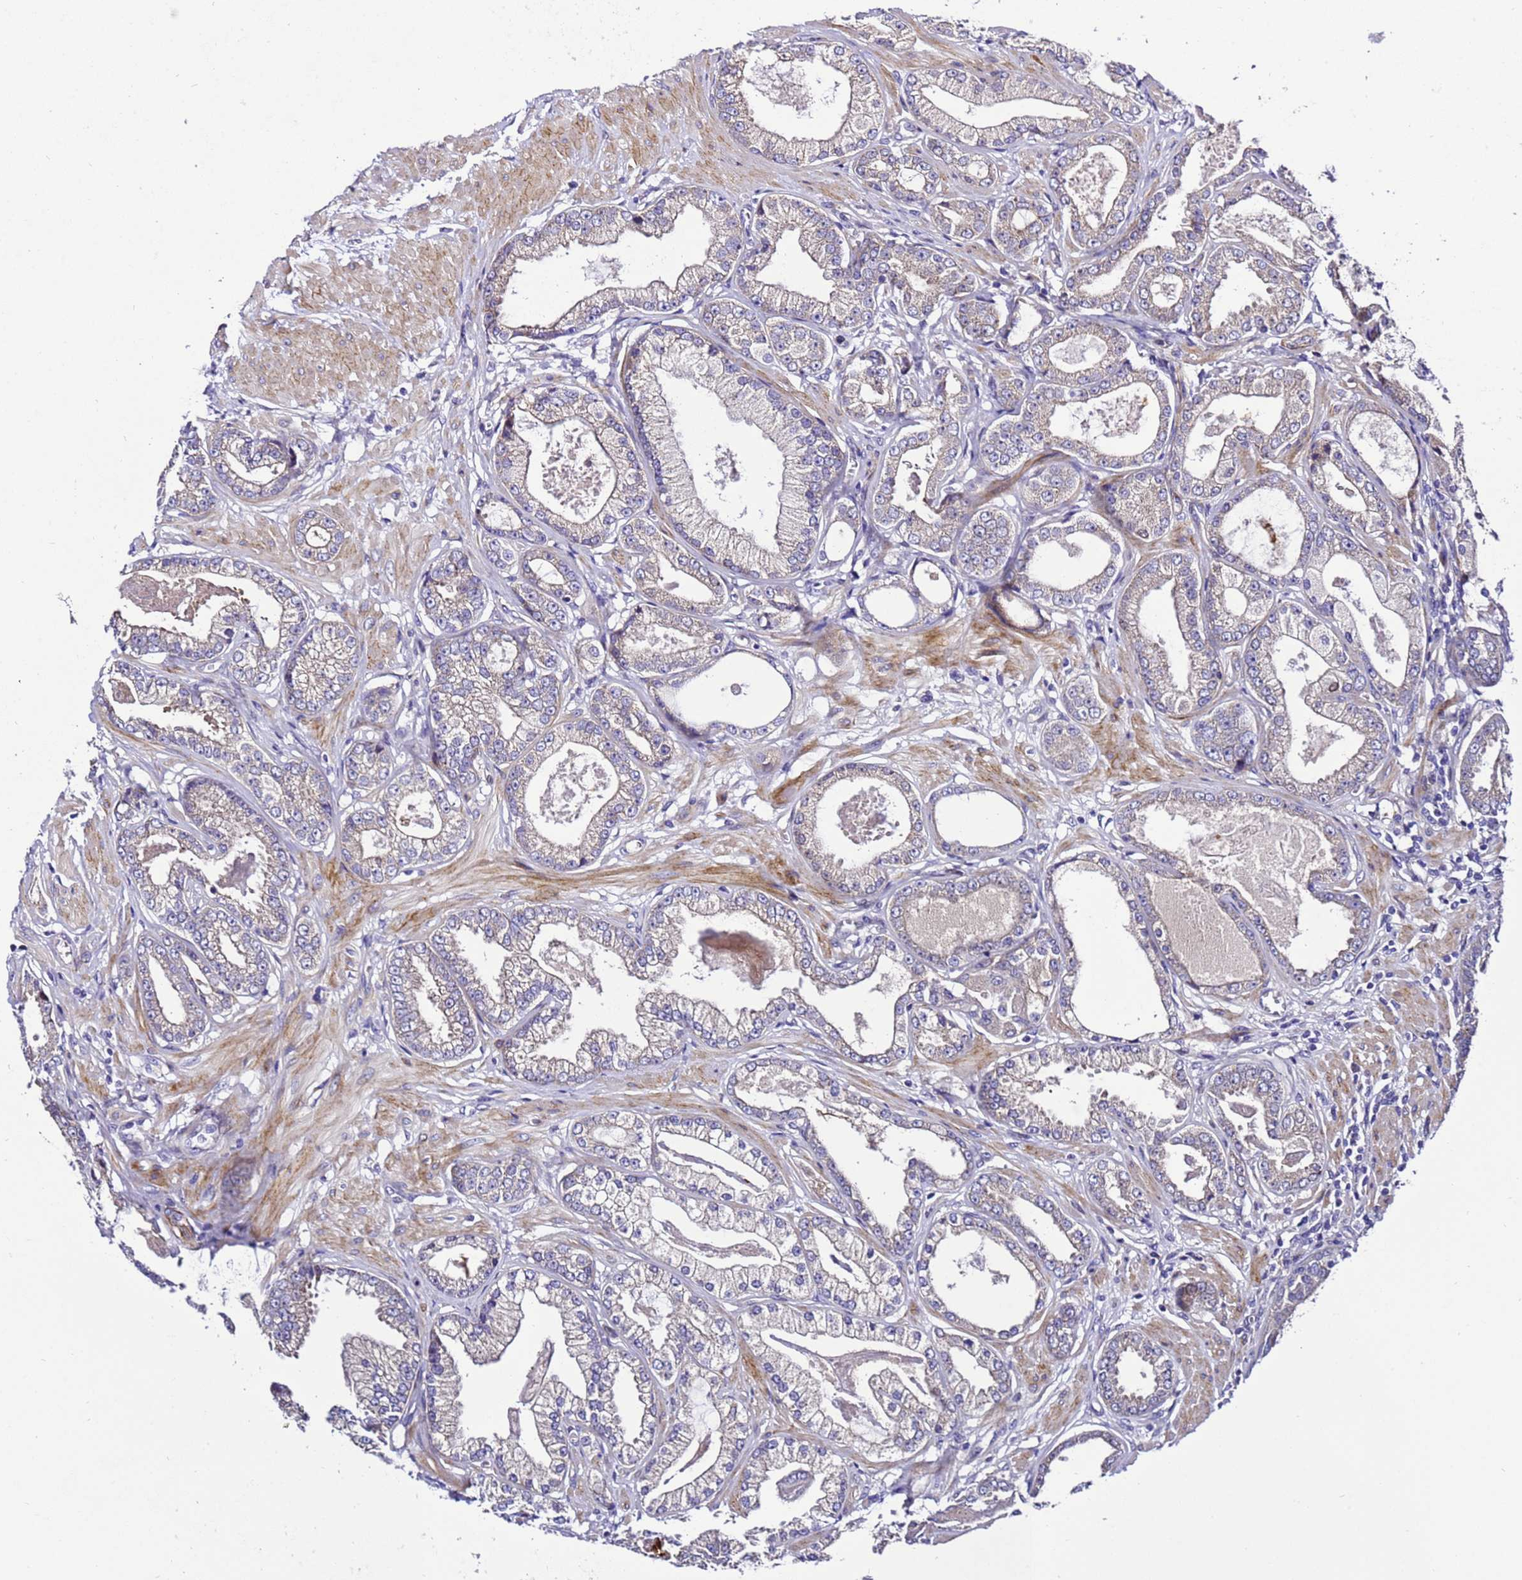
{"staining": {"intensity": "weak", "quantity": "25%-75%", "location": "cytoplasmic/membranous"}, "tissue": "prostate cancer", "cell_type": "Tumor cells", "image_type": "cancer", "snomed": [{"axis": "morphology", "description": "Adenocarcinoma, Low grade"}, {"axis": "topography", "description": "Prostate"}], "caption": "Brown immunohistochemical staining in adenocarcinoma (low-grade) (prostate) demonstrates weak cytoplasmic/membranous staining in approximately 25%-75% of tumor cells.", "gene": "ZNF417", "patient": {"sex": "male", "age": 64}}